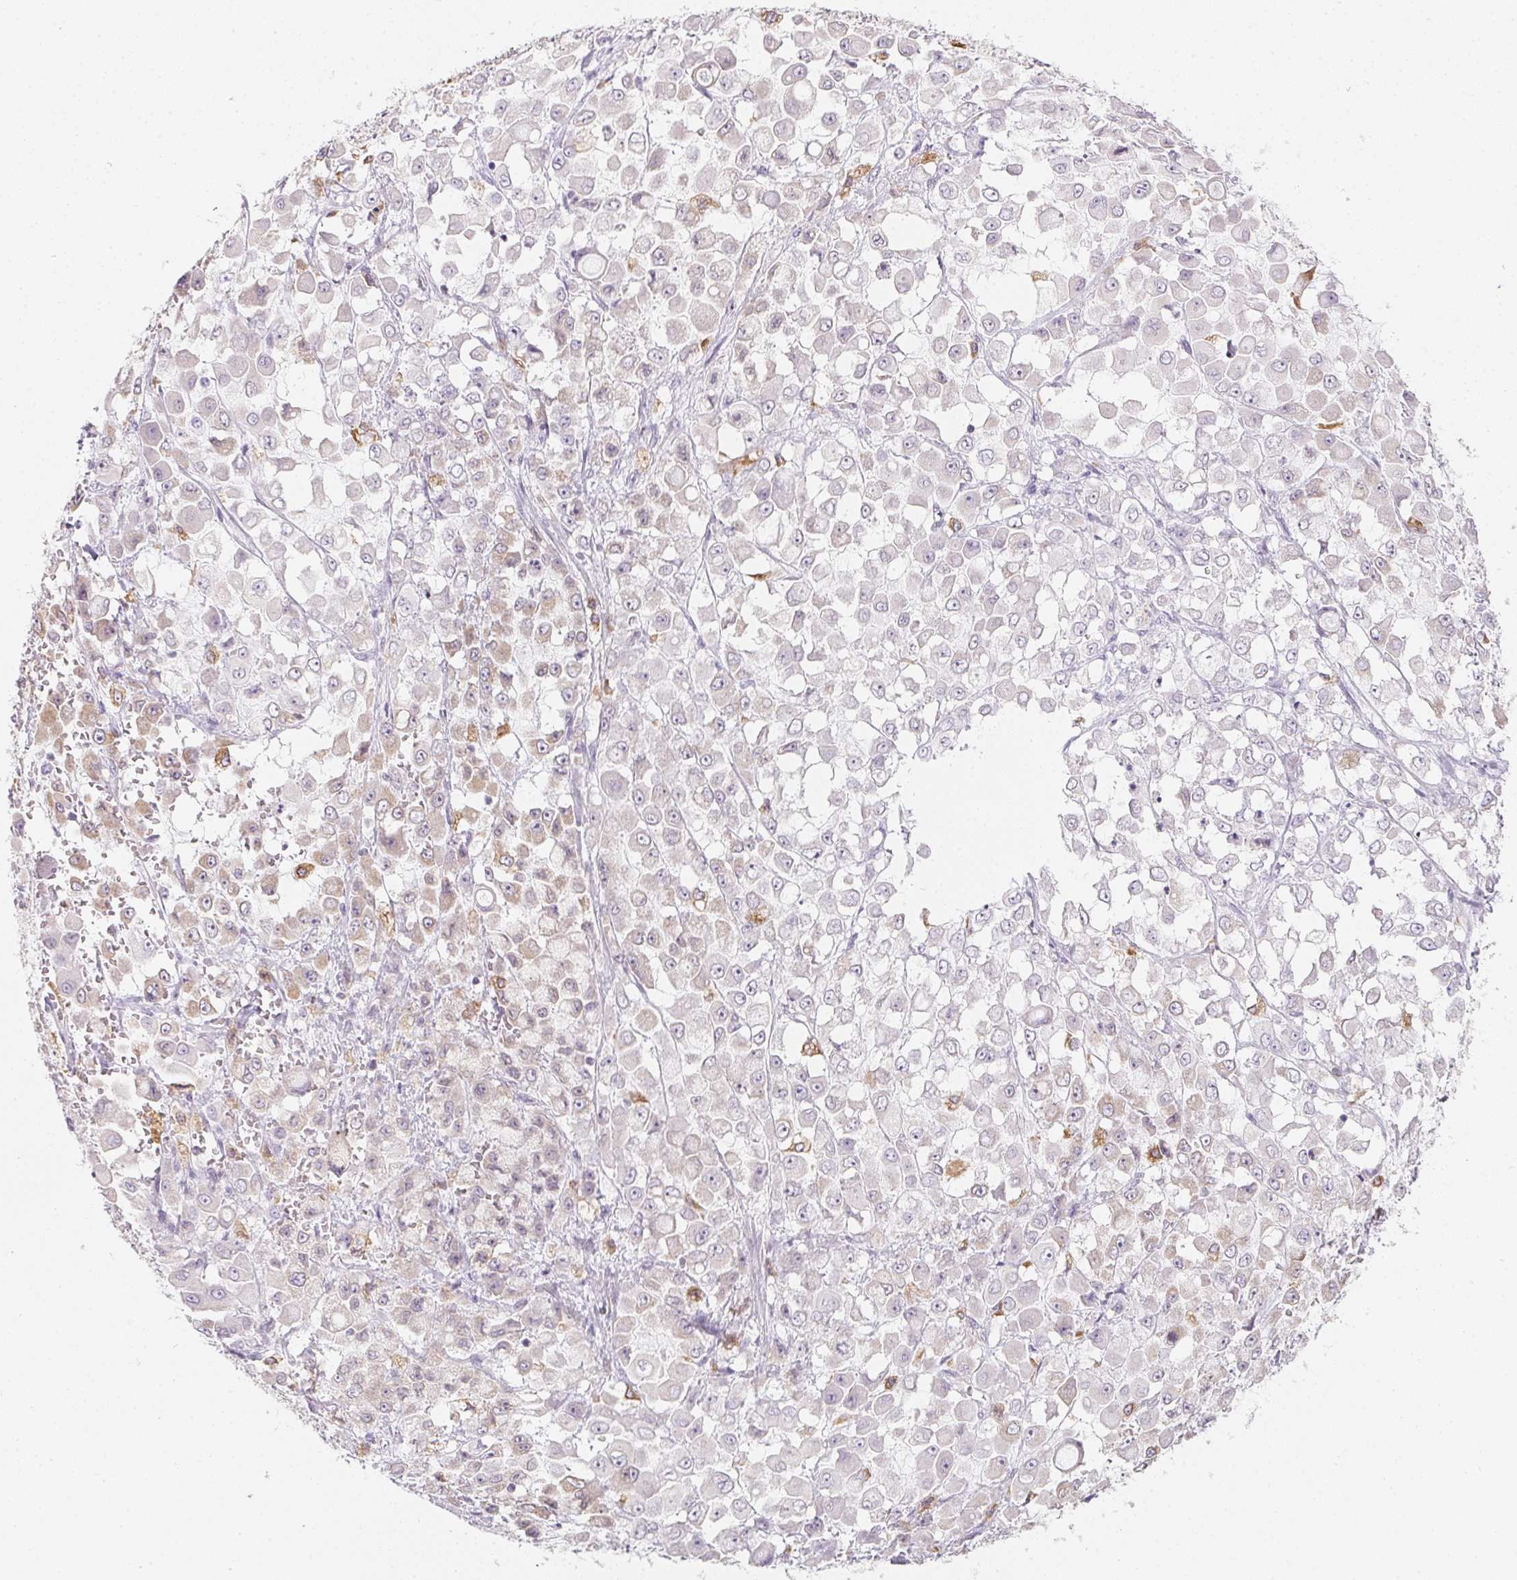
{"staining": {"intensity": "weak", "quantity": "<25%", "location": "cytoplasmic/membranous"}, "tissue": "stomach cancer", "cell_type": "Tumor cells", "image_type": "cancer", "snomed": [{"axis": "morphology", "description": "Adenocarcinoma, NOS"}, {"axis": "topography", "description": "Stomach"}], "caption": "A photomicrograph of adenocarcinoma (stomach) stained for a protein reveals no brown staining in tumor cells. Nuclei are stained in blue.", "gene": "SOAT1", "patient": {"sex": "female", "age": 76}}